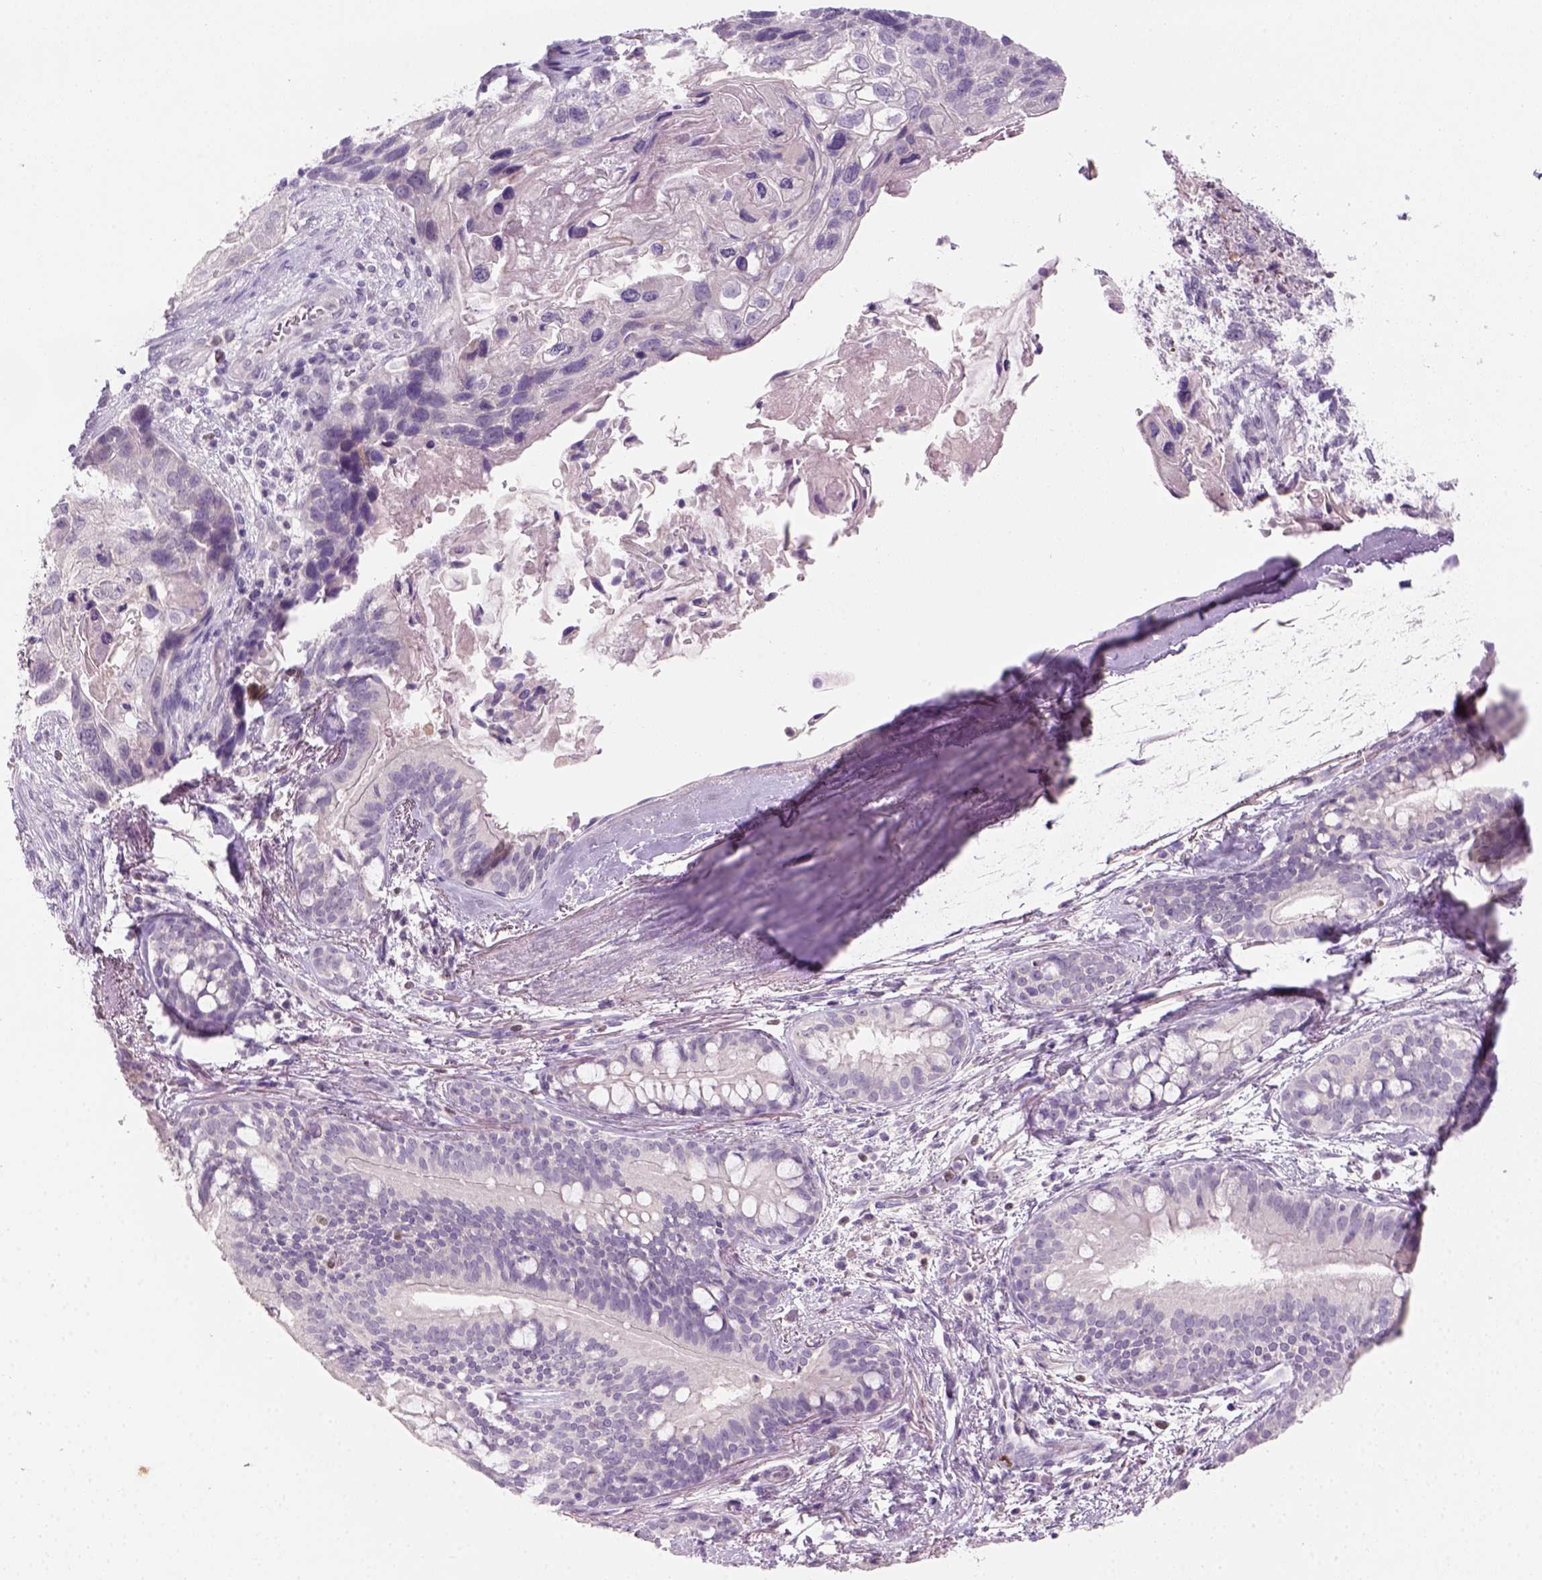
{"staining": {"intensity": "negative", "quantity": "none", "location": "none"}, "tissue": "lung cancer", "cell_type": "Tumor cells", "image_type": "cancer", "snomed": [{"axis": "morphology", "description": "Squamous cell carcinoma, NOS"}, {"axis": "topography", "description": "Lung"}], "caption": "The histopathology image exhibits no significant positivity in tumor cells of lung cancer.", "gene": "GFI1B", "patient": {"sex": "male", "age": 69}}